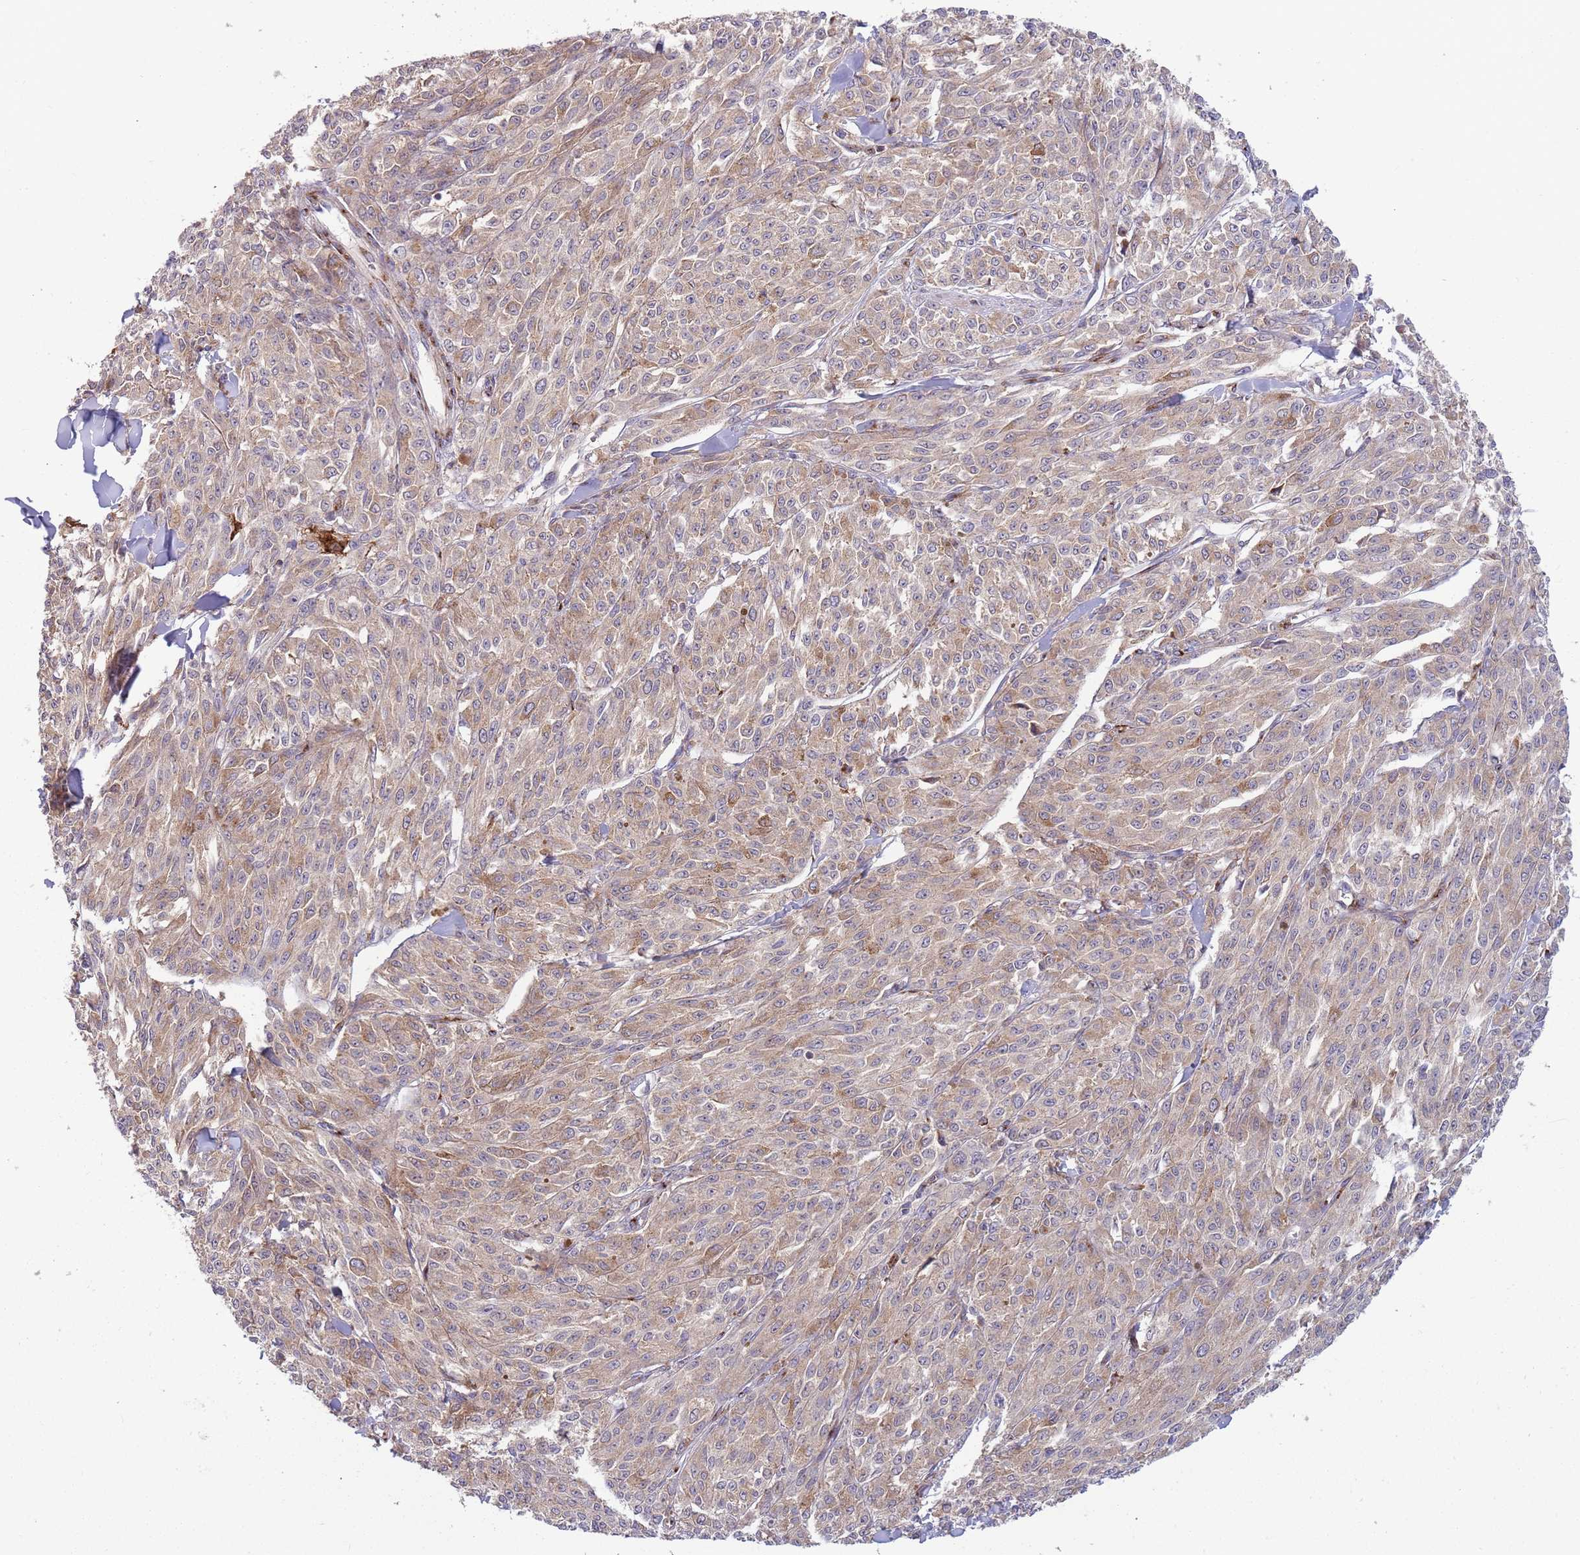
{"staining": {"intensity": "weak", "quantity": ">75%", "location": "cytoplasmic/membranous"}, "tissue": "melanoma", "cell_type": "Tumor cells", "image_type": "cancer", "snomed": [{"axis": "morphology", "description": "Malignant melanoma, NOS"}, {"axis": "topography", "description": "Skin"}], "caption": "A high-resolution photomicrograph shows IHC staining of melanoma, which exhibits weak cytoplasmic/membranous expression in approximately >75% of tumor cells.", "gene": "BTBD7", "patient": {"sex": "female", "age": 52}}